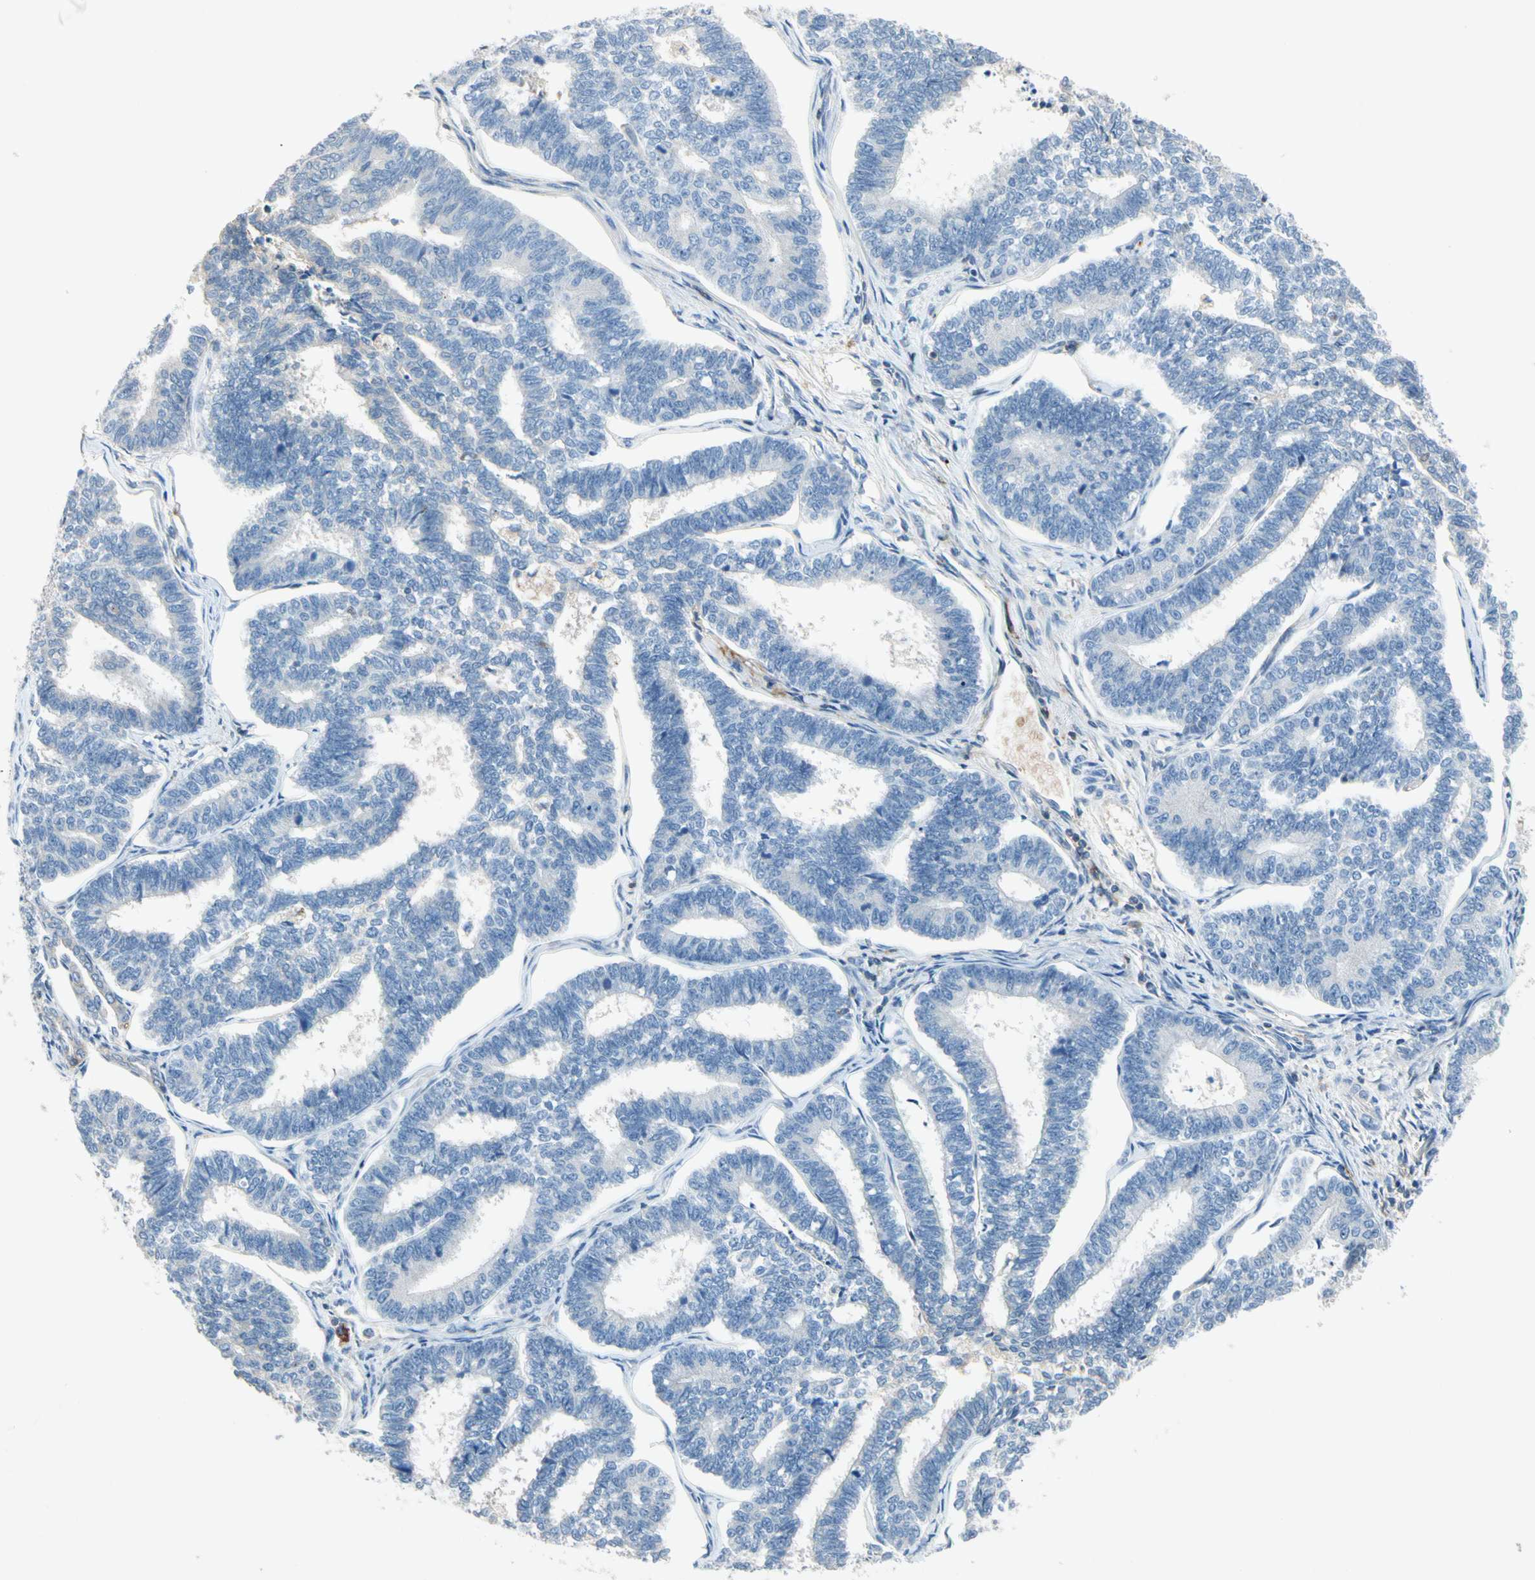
{"staining": {"intensity": "negative", "quantity": "none", "location": "none"}, "tissue": "endometrial cancer", "cell_type": "Tumor cells", "image_type": "cancer", "snomed": [{"axis": "morphology", "description": "Adenocarcinoma, NOS"}, {"axis": "topography", "description": "Endometrium"}], "caption": "An immunohistochemistry image of endometrial cancer is shown. There is no staining in tumor cells of endometrial cancer.", "gene": "NDFIP2", "patient": {"sex": "female", "age": 70}}